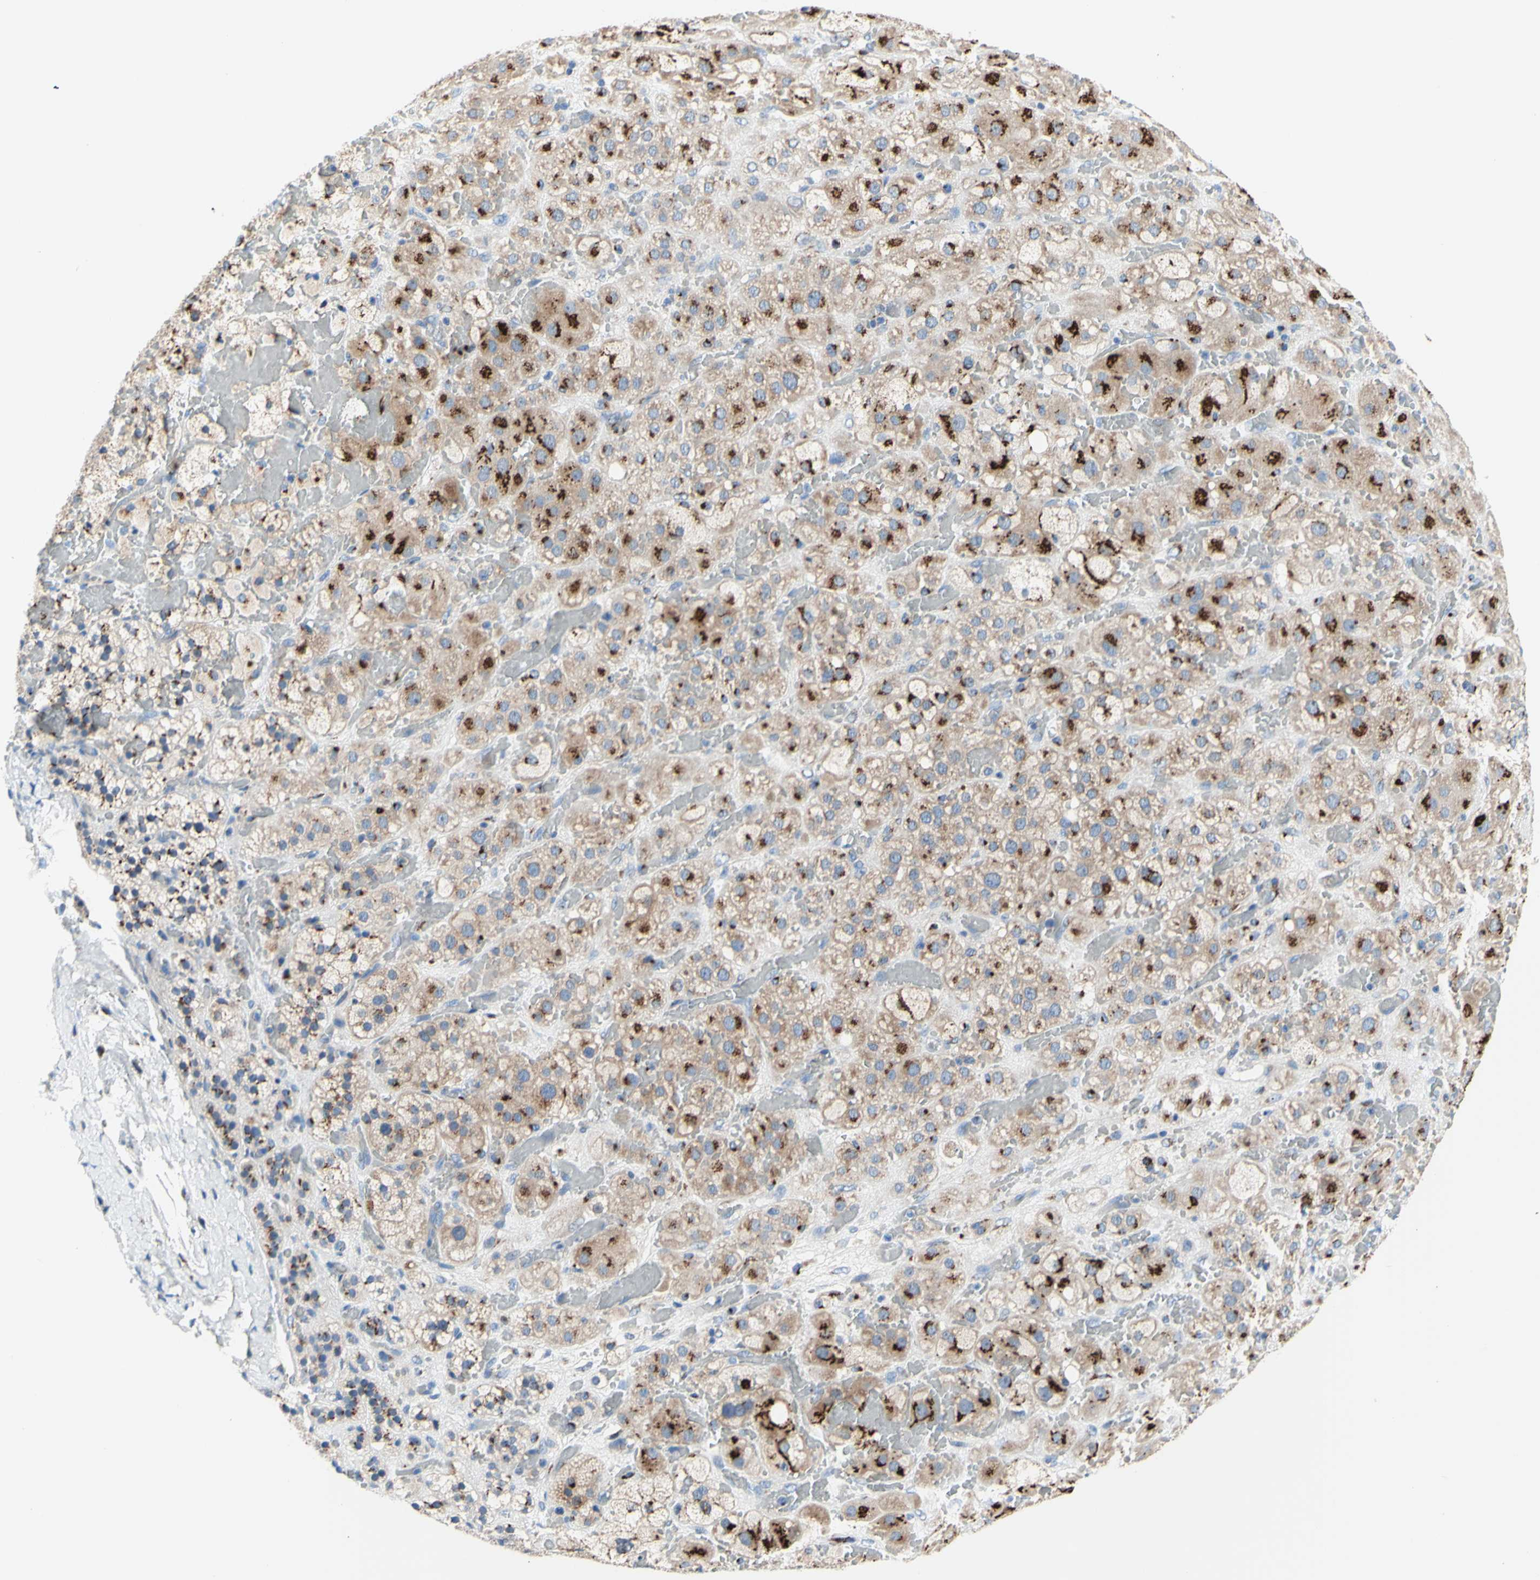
{"staining": {"intensity": "moderate", "quantity": "25%-75%", "location": "cytoplasmic/membranous"}, "tissue": "adrenal gland", "cell_type": "Glandular cells", "image_type": "normal", "snomed": [{"axis": "morphology", "description": "Normal tissue, NOS"}, {"axis": "topography", "description": "Adrenal gland"}], "caption": "Adrenal gland stained with IHC displays moderate cytoplasmic/membranous staining in approximately 25%-75% of glandular cells.", "gene": "GALNT2", "patient": {"sex": "female", "age": 47}}